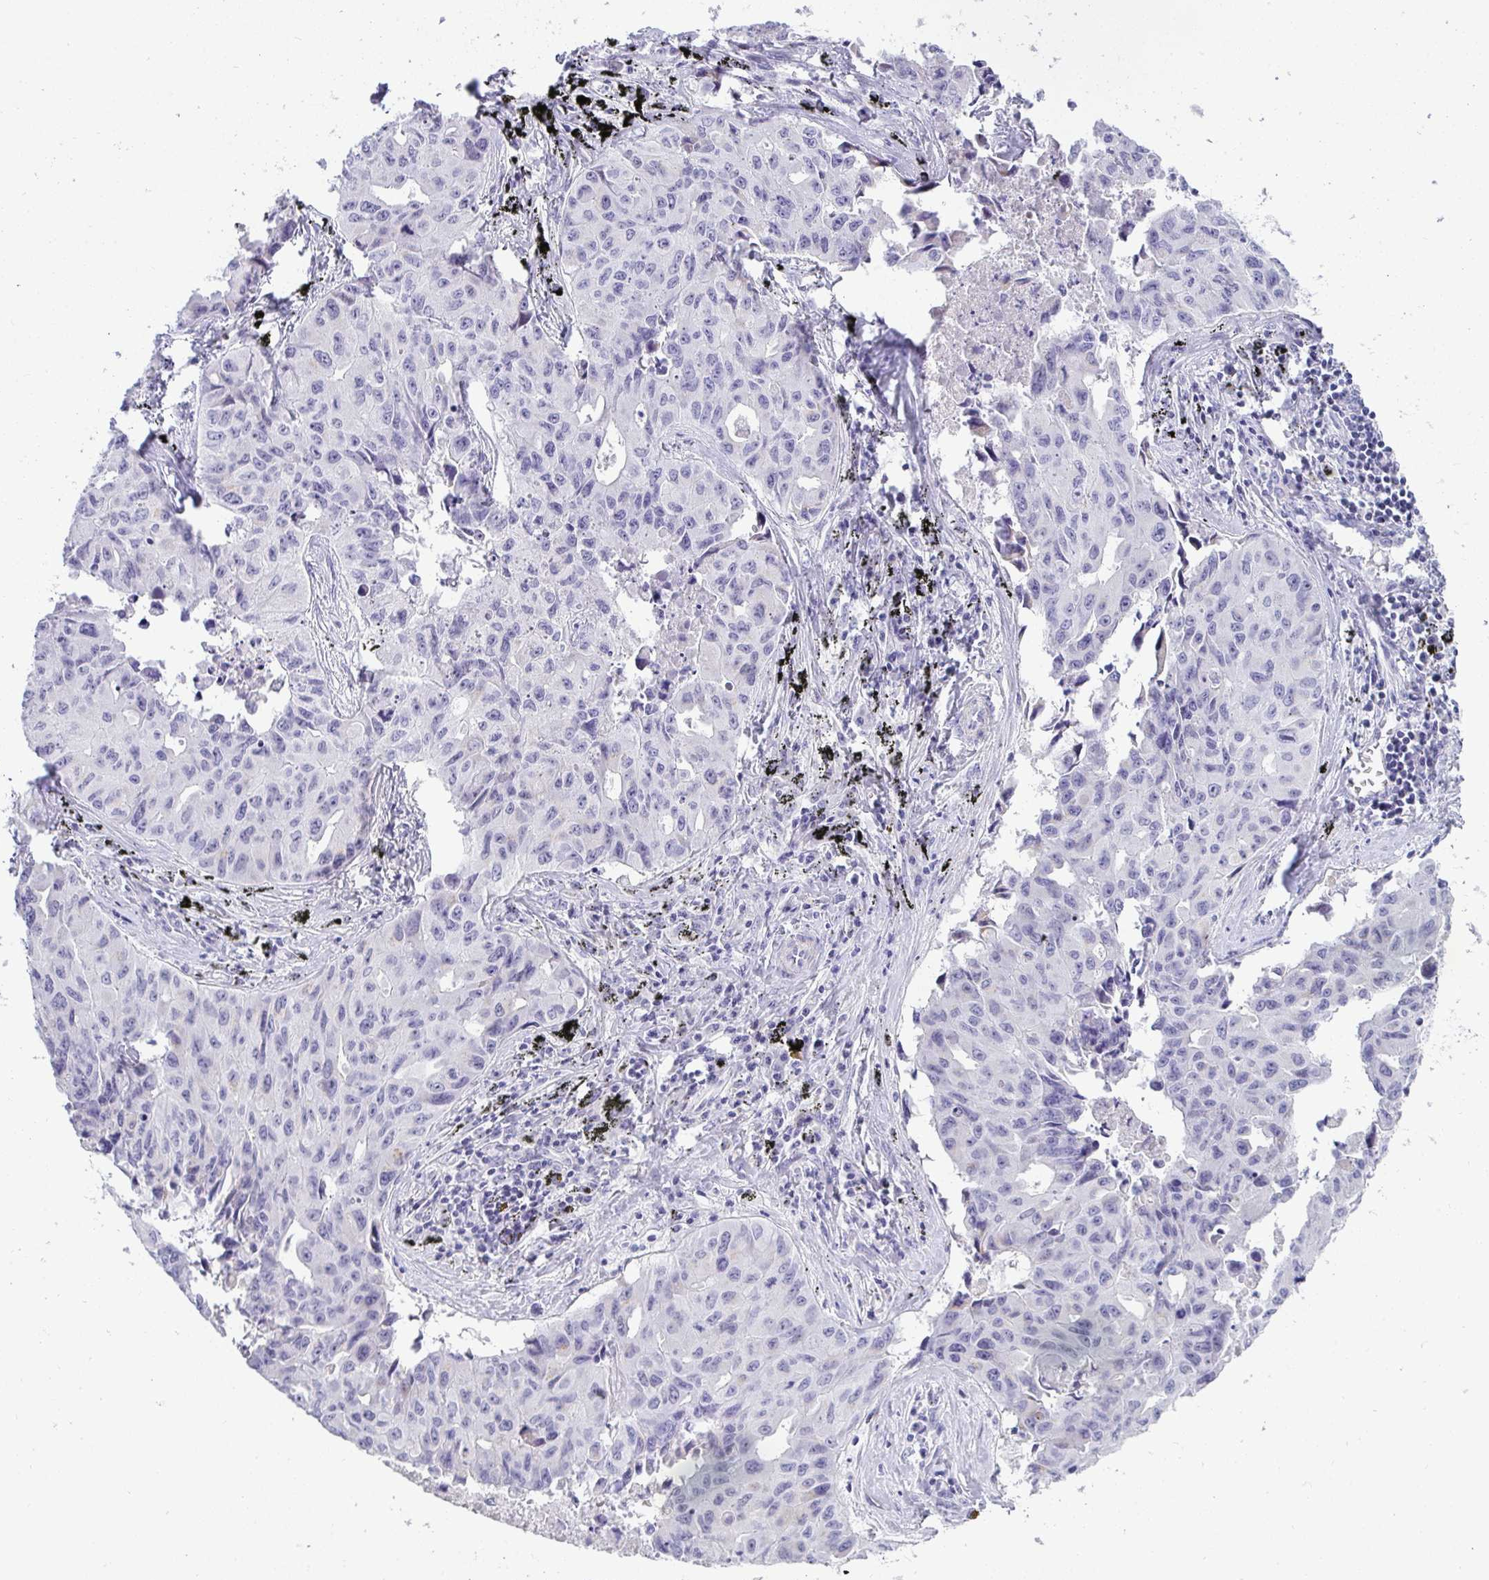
{"staining": {"intensity": "negative", "quantity": "none", "location": "none"}, "tissue": "lung cancer", "cell_type": "Tumor cells", "image_type": "cancer", "snomed": [{"axis": "morphology", "description": "Adenocarcinoma, NOS"}, {"axis": "topography", "description": "Lymph node"}, {"axis": "topography", "description": "Lung"}], "caption": "DAB immunohistochemical staining of human adenocarcinoma (lung) demonstrates no significant expression in tumor cells.", "gene": "AK5", "patient": {"sex": "male", "age": 64}}